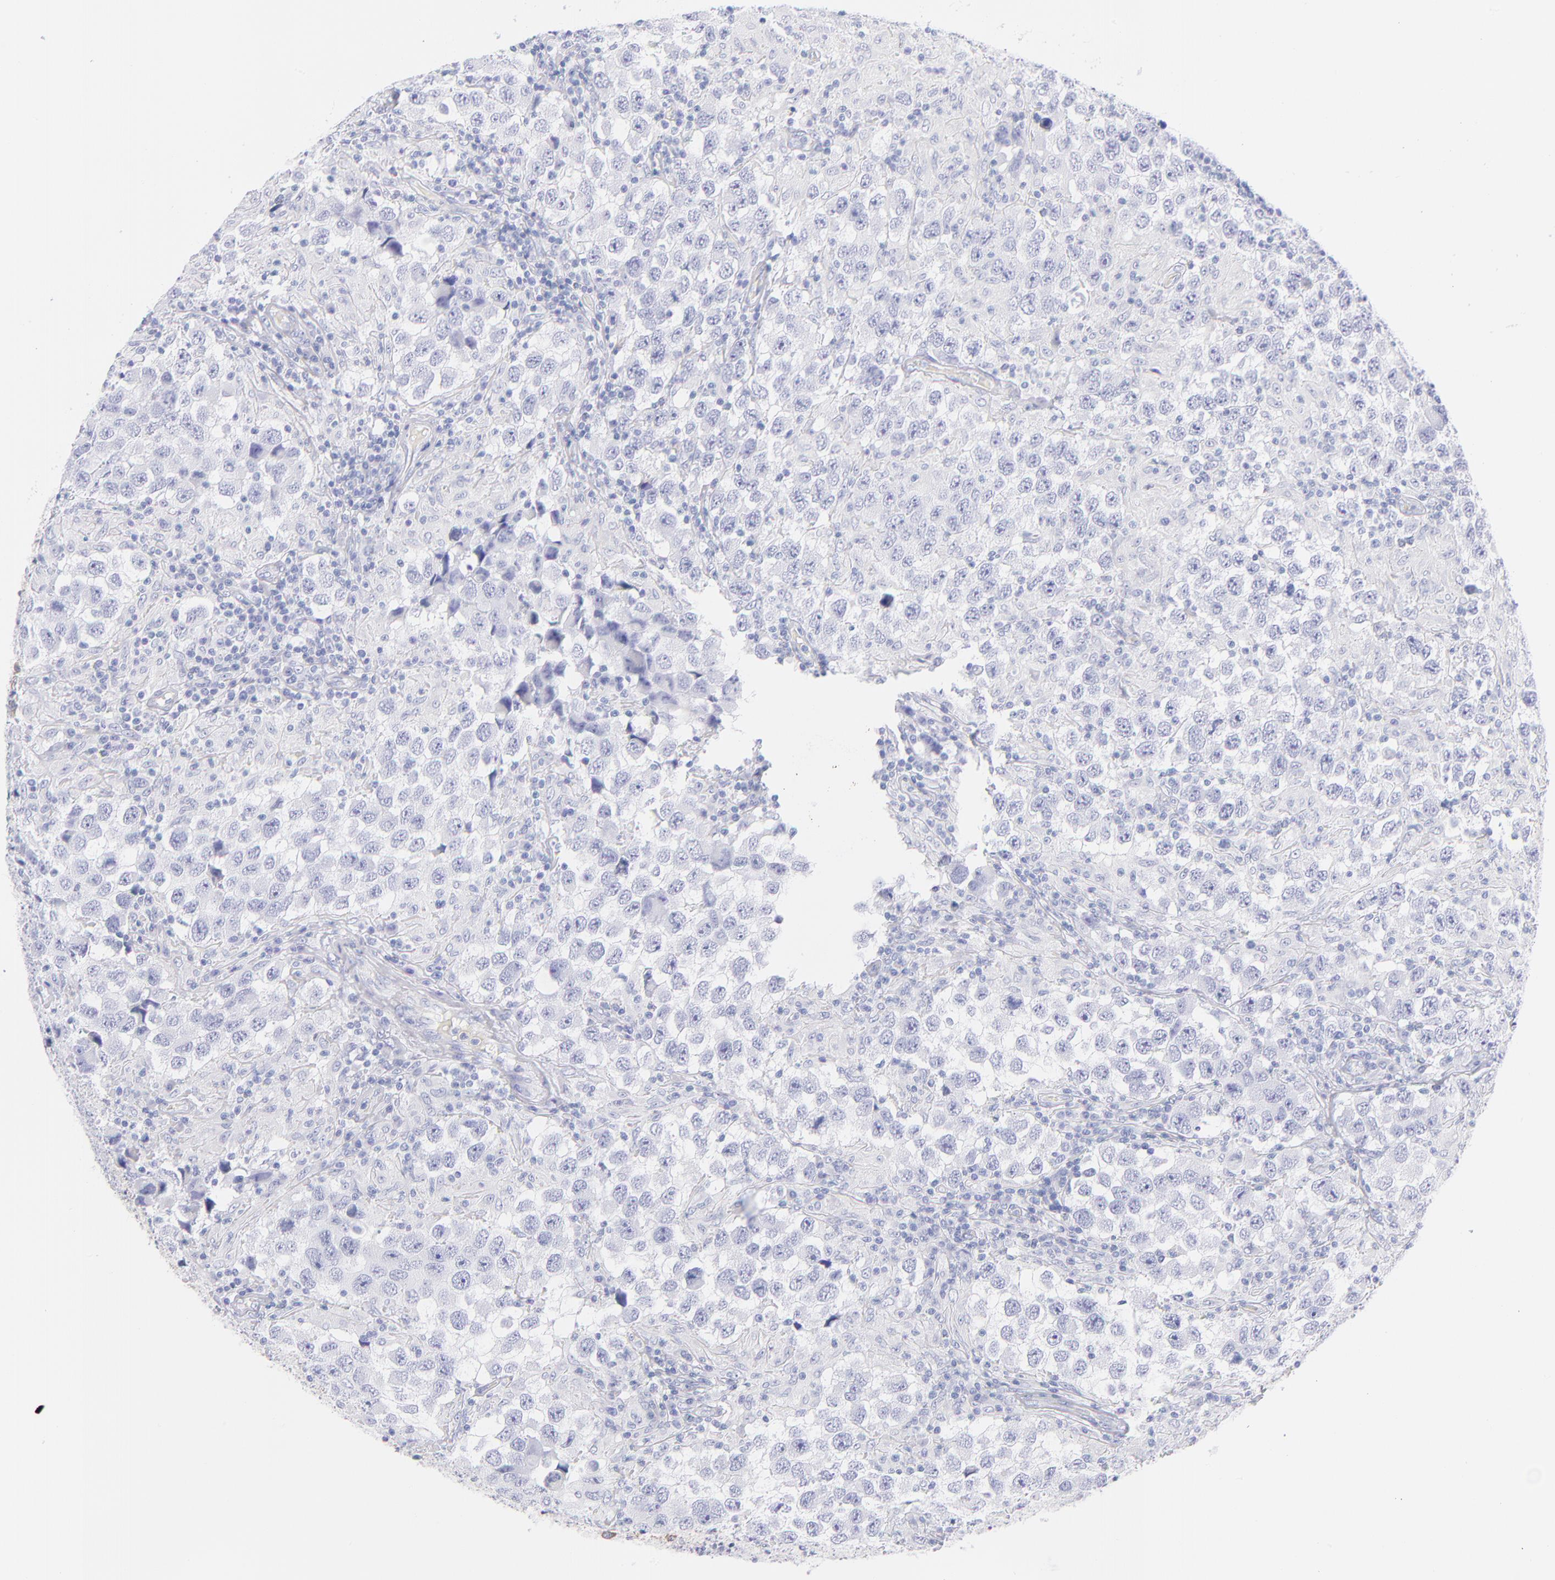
{"staining": {"intensity": "negative", "quantity": "none", "location": "none"}, "tissue": "testis cancer", "cell_type": "Tumor cells", "image_type": "cancer", "snomed": [{"axis": "morphology", "description": "Carcinoma, Embryonal, NOS"}, {"axis": "topography", "description": "Testis"}], "caption": "Tumor cells are negative for protein expression in human testis embryonal carcinoma.", "gene": "HP", "patient": {"sex": "male", "age": 21}}